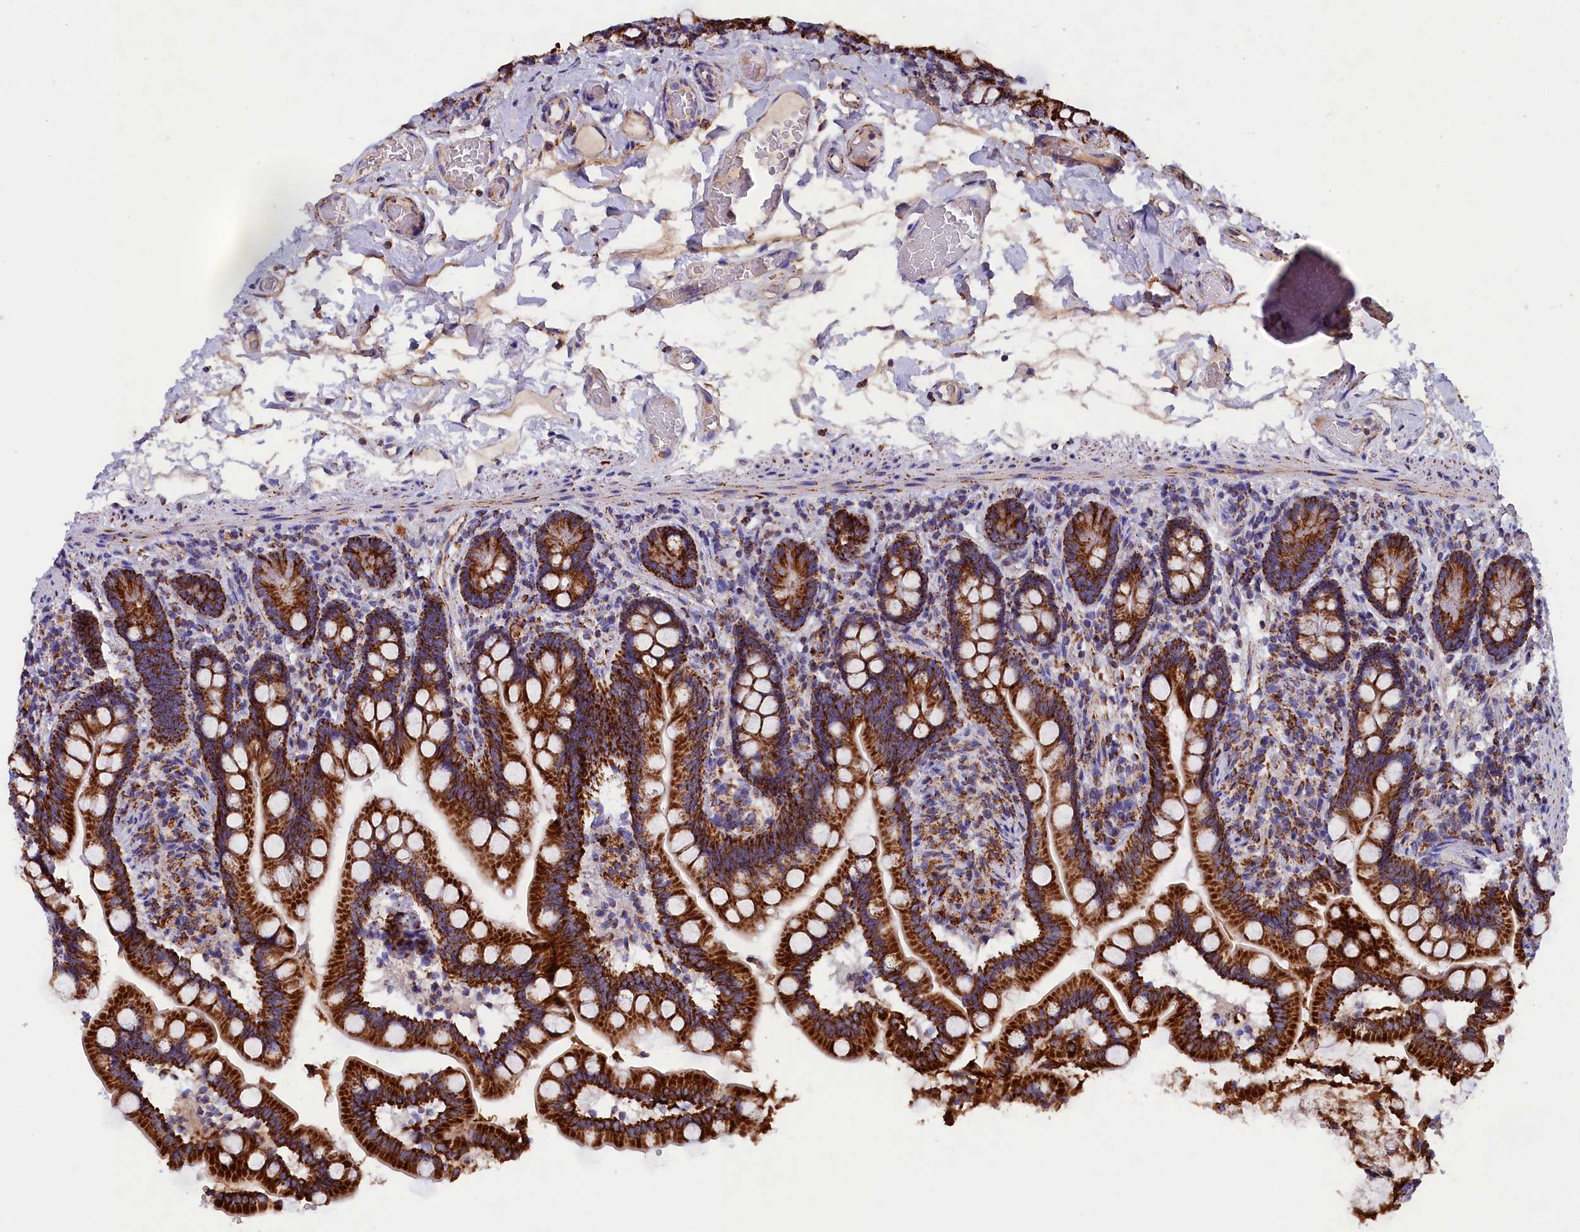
{"staining": {"intensity": "strong", "quantity": ">75%", "location": "cytoplasmic/membranous"}, "tissue": "small intestine", "cell_type": "Glandular cells", "image_type": "normal", "snomed": [{"axis": "morphology", "description": "Normal tissue, NOS"}, {"axis": "topography", "description": "Small intestine"}], "caption": "Protein staining demonstrates strong cytoplasmic/membranous staining in approximately >75% of glandular cells in normal small intestine. (Stains: DAB (3,3'-diaminobenzidine) in brown, nuclei in blue, Microscopy: brightfield microscopy at high magnification).", "gene": "SLC39A3", "patient": {"sex": "female", "age": 64}}